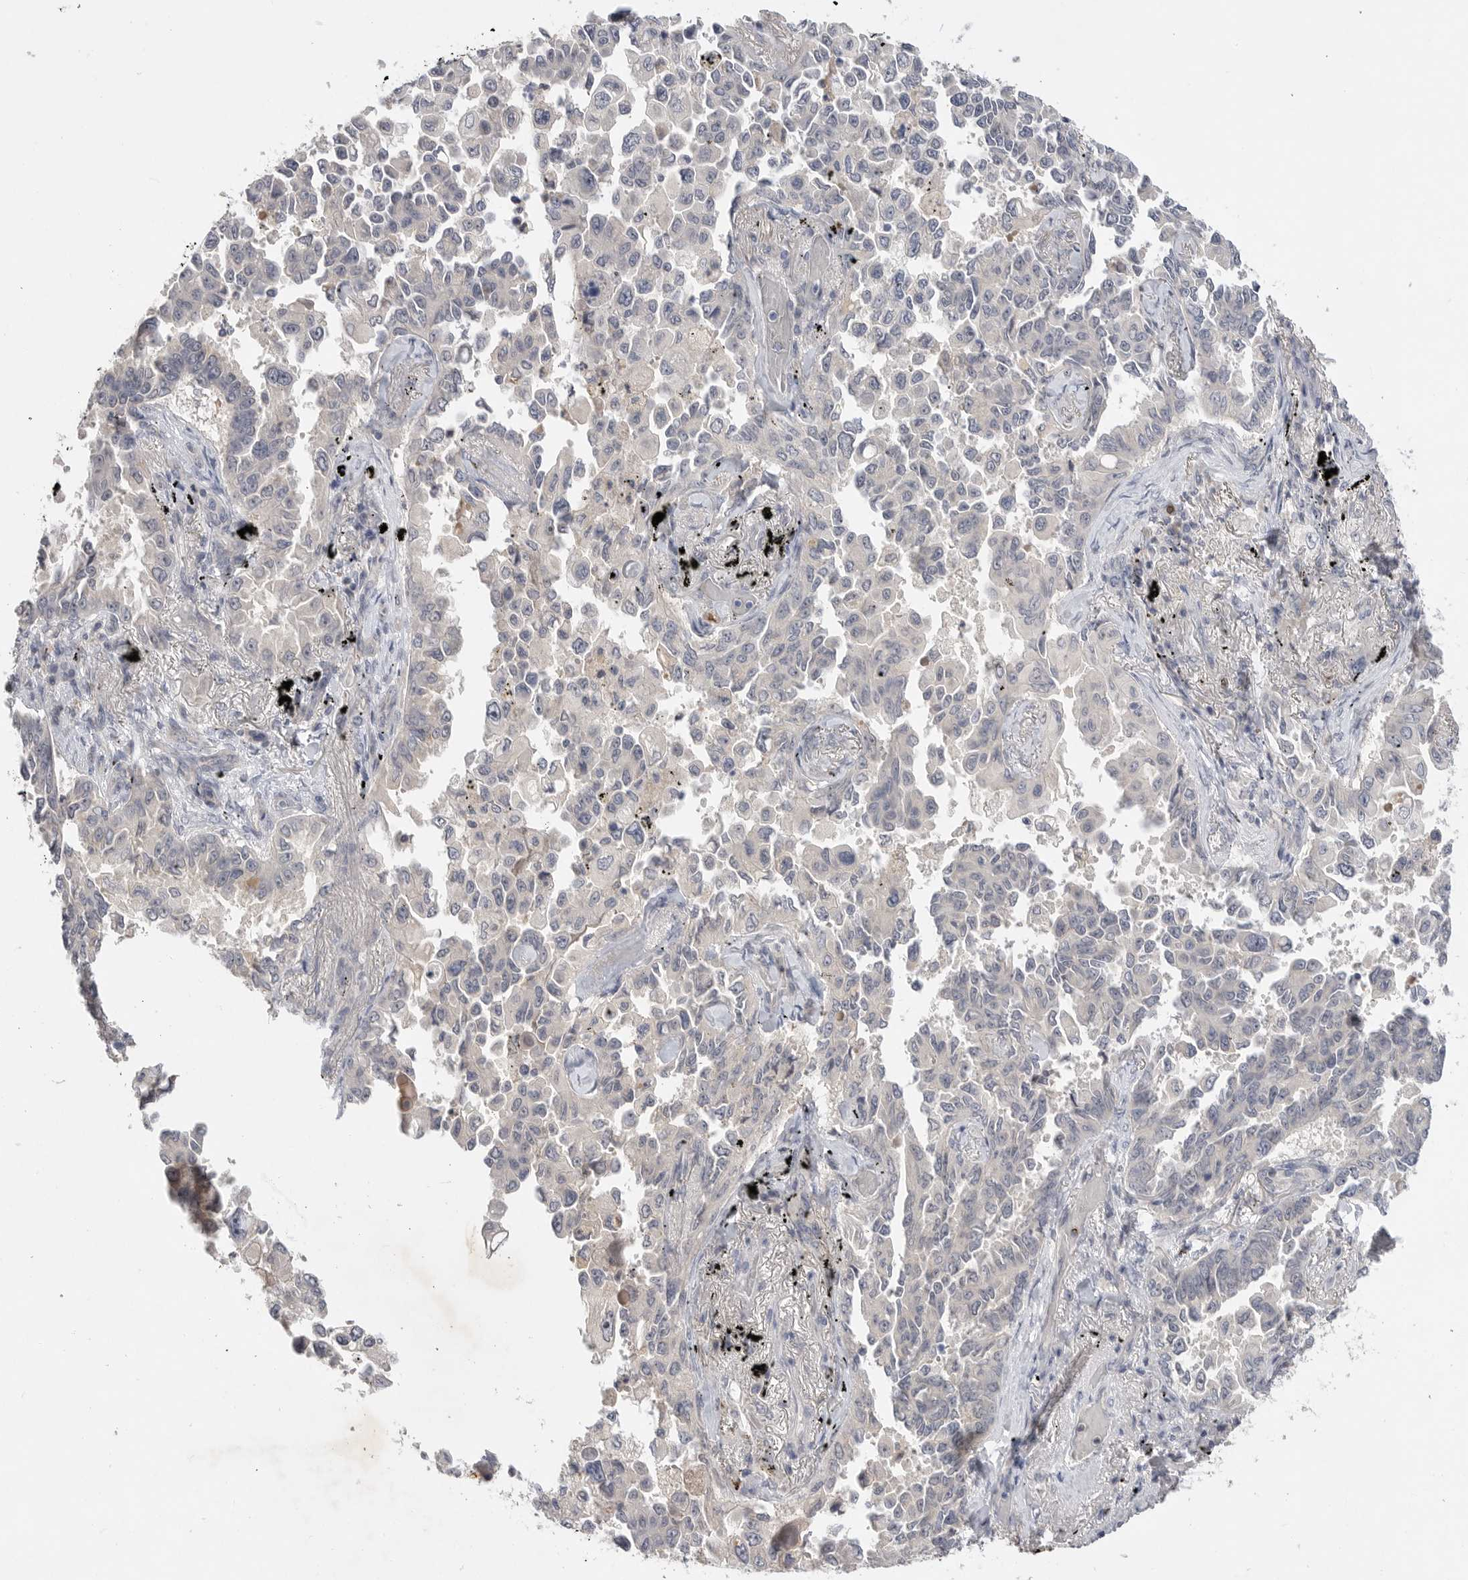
{"staining": {"intensity": "negative", "quantity": "none", "location": "none"}, "tissue": "lung cancer", "cell_type": "Tumor cells", "image_type": "cancer", "snomed": [{"axis": "morphology", "description": "Adenocarcinoma, NOS"}, {"axis": "topography", "description": "Lung"}], "caption": "Immunohistochemical staining of adenocarcinoma (lung) reveals no significant staining in tumor cells.", "gene": "ITGAD", "patient": {"sex": "female", "age": 67}}